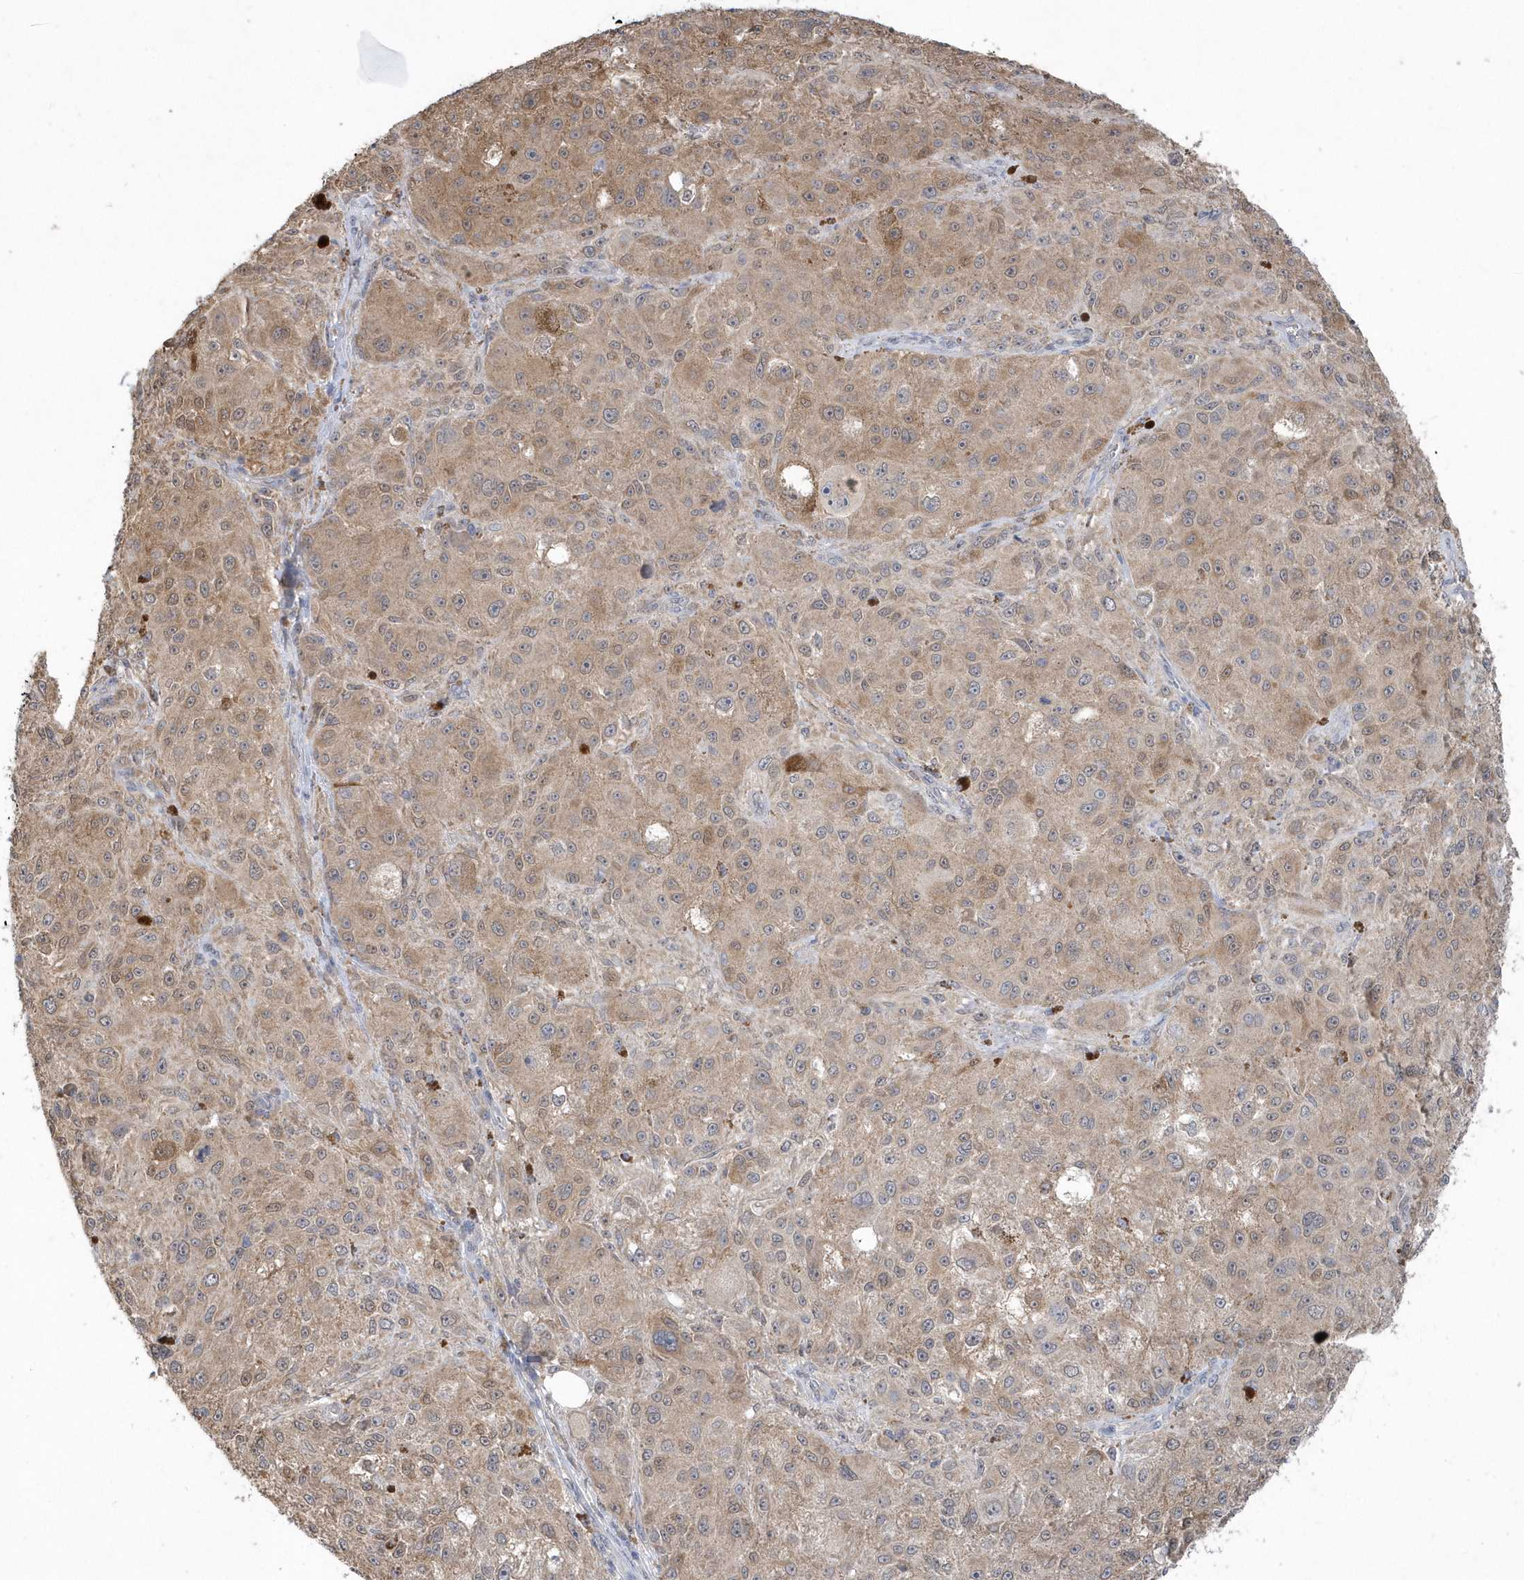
{"staining": {"intensity": "moderate", "quantity": ">75%", "location": "cytoplasmic/membranous"}, "tissue": "melanoma", "cell_type": "Tumor cells", "image_type": "cancer", "snomed": [{"axis": "morphology", "description": "Necrosis, NOS"}, {"axis": "morphology", "description": "Malignant melanoma, NOS"}, {"axis": "topography", "description": "Skin"}], "caption": "Brown immunohistochemical staining in human melanoma exhibits moderate cytoplasmic/membranous expression in about >75% of tumor cells.", "gene": "AKR7A2", "patient": {"sex": "female", "age": 87}}